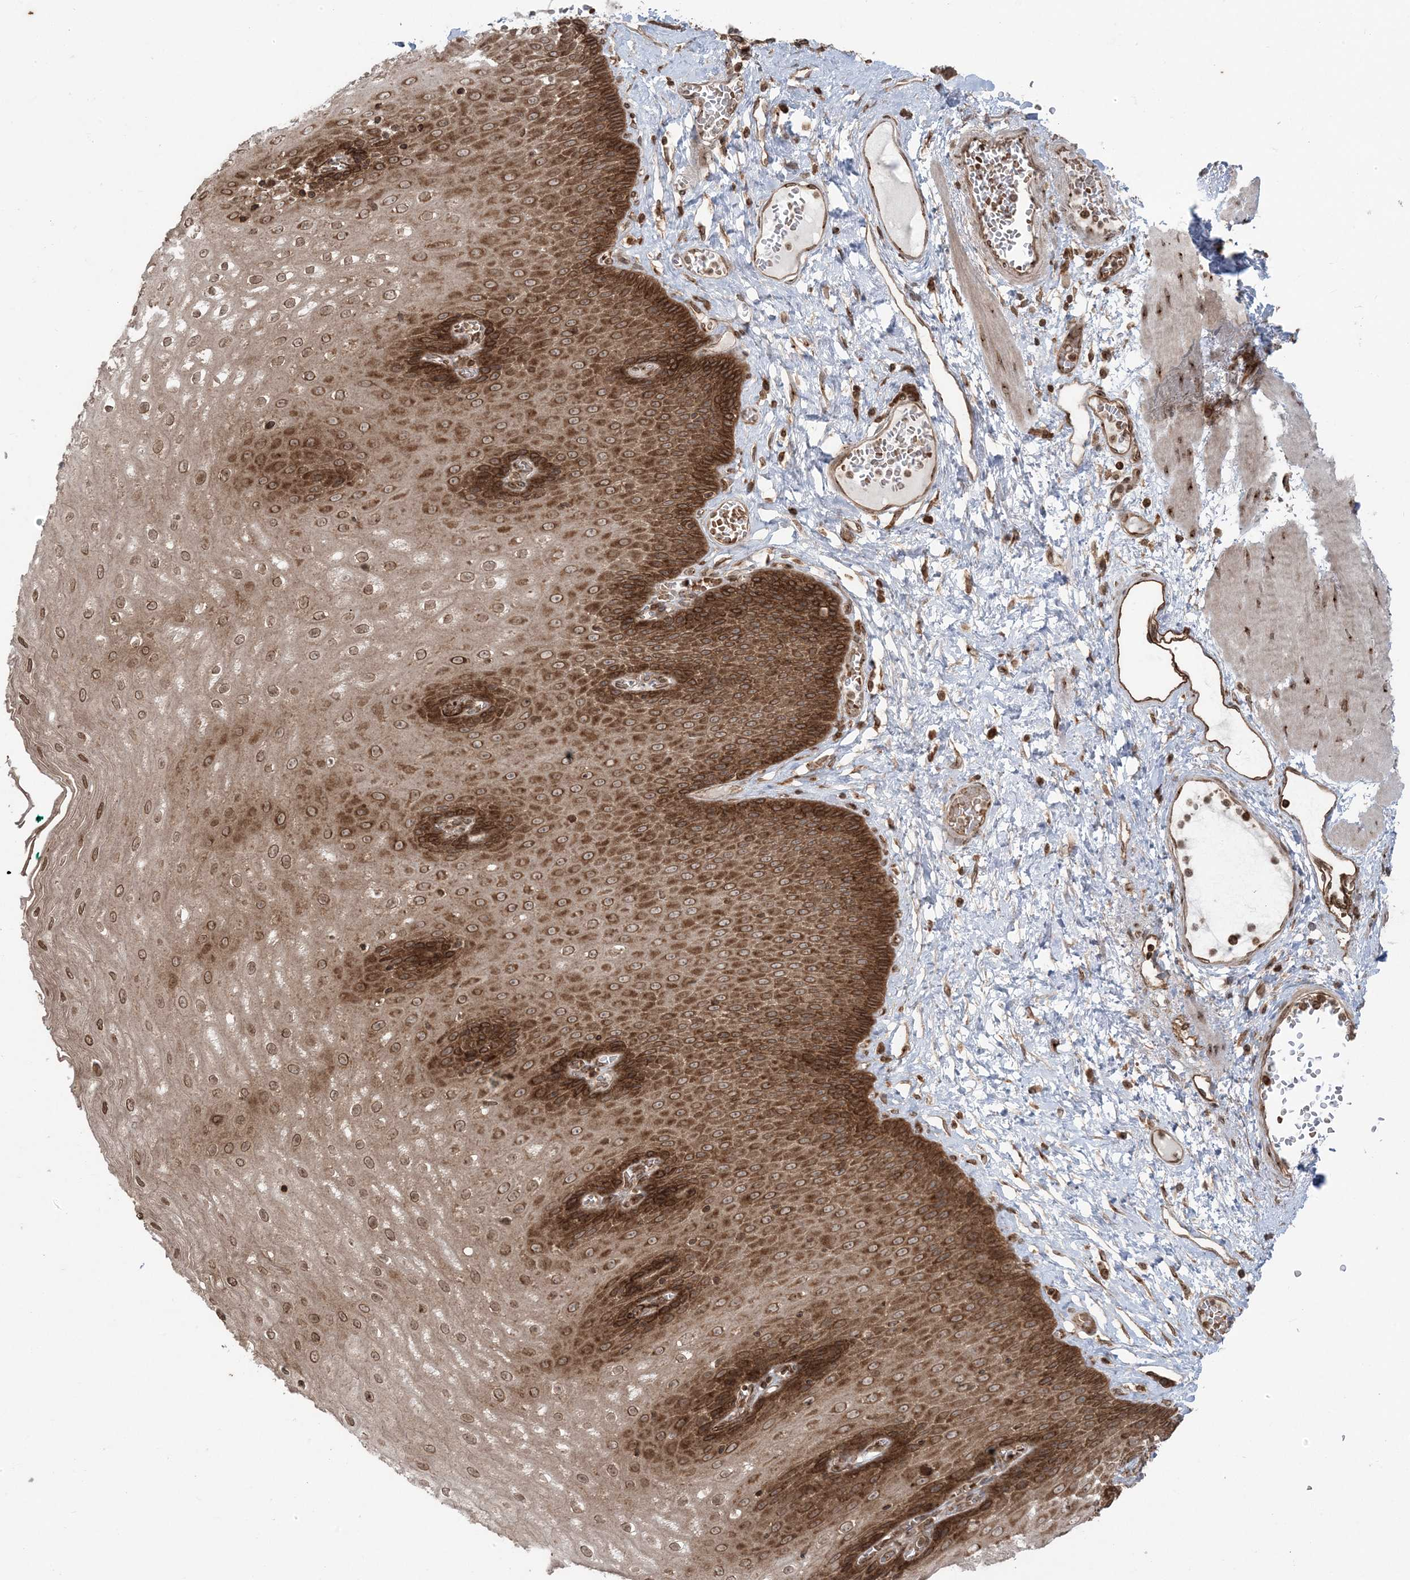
{"staining": {"intensity": "strong", "quantity": ">75%", "location": "cytoplasmic/membranous,nuclear"}, "tissue": "esophagus", "cell_type": "Squamous epithelial cells", "image_type": "normal", "snomed": [{"axis": "morphology", "description": "Normal tissue, NOS"}, {"axis": "topography", "description": "Esophagus"}], "caption": "An immunohistochemistry micrograph of benign tissue is shown. Protein staining in brown highlights strong cytoplasmic/membranous,nuclear positivity in esophagus within squamous epithelial cells. (IHC, brightfield microscopy, high magnification).", "gene": "DDX19B", "patient": {"sex": "male", "age": 60}}